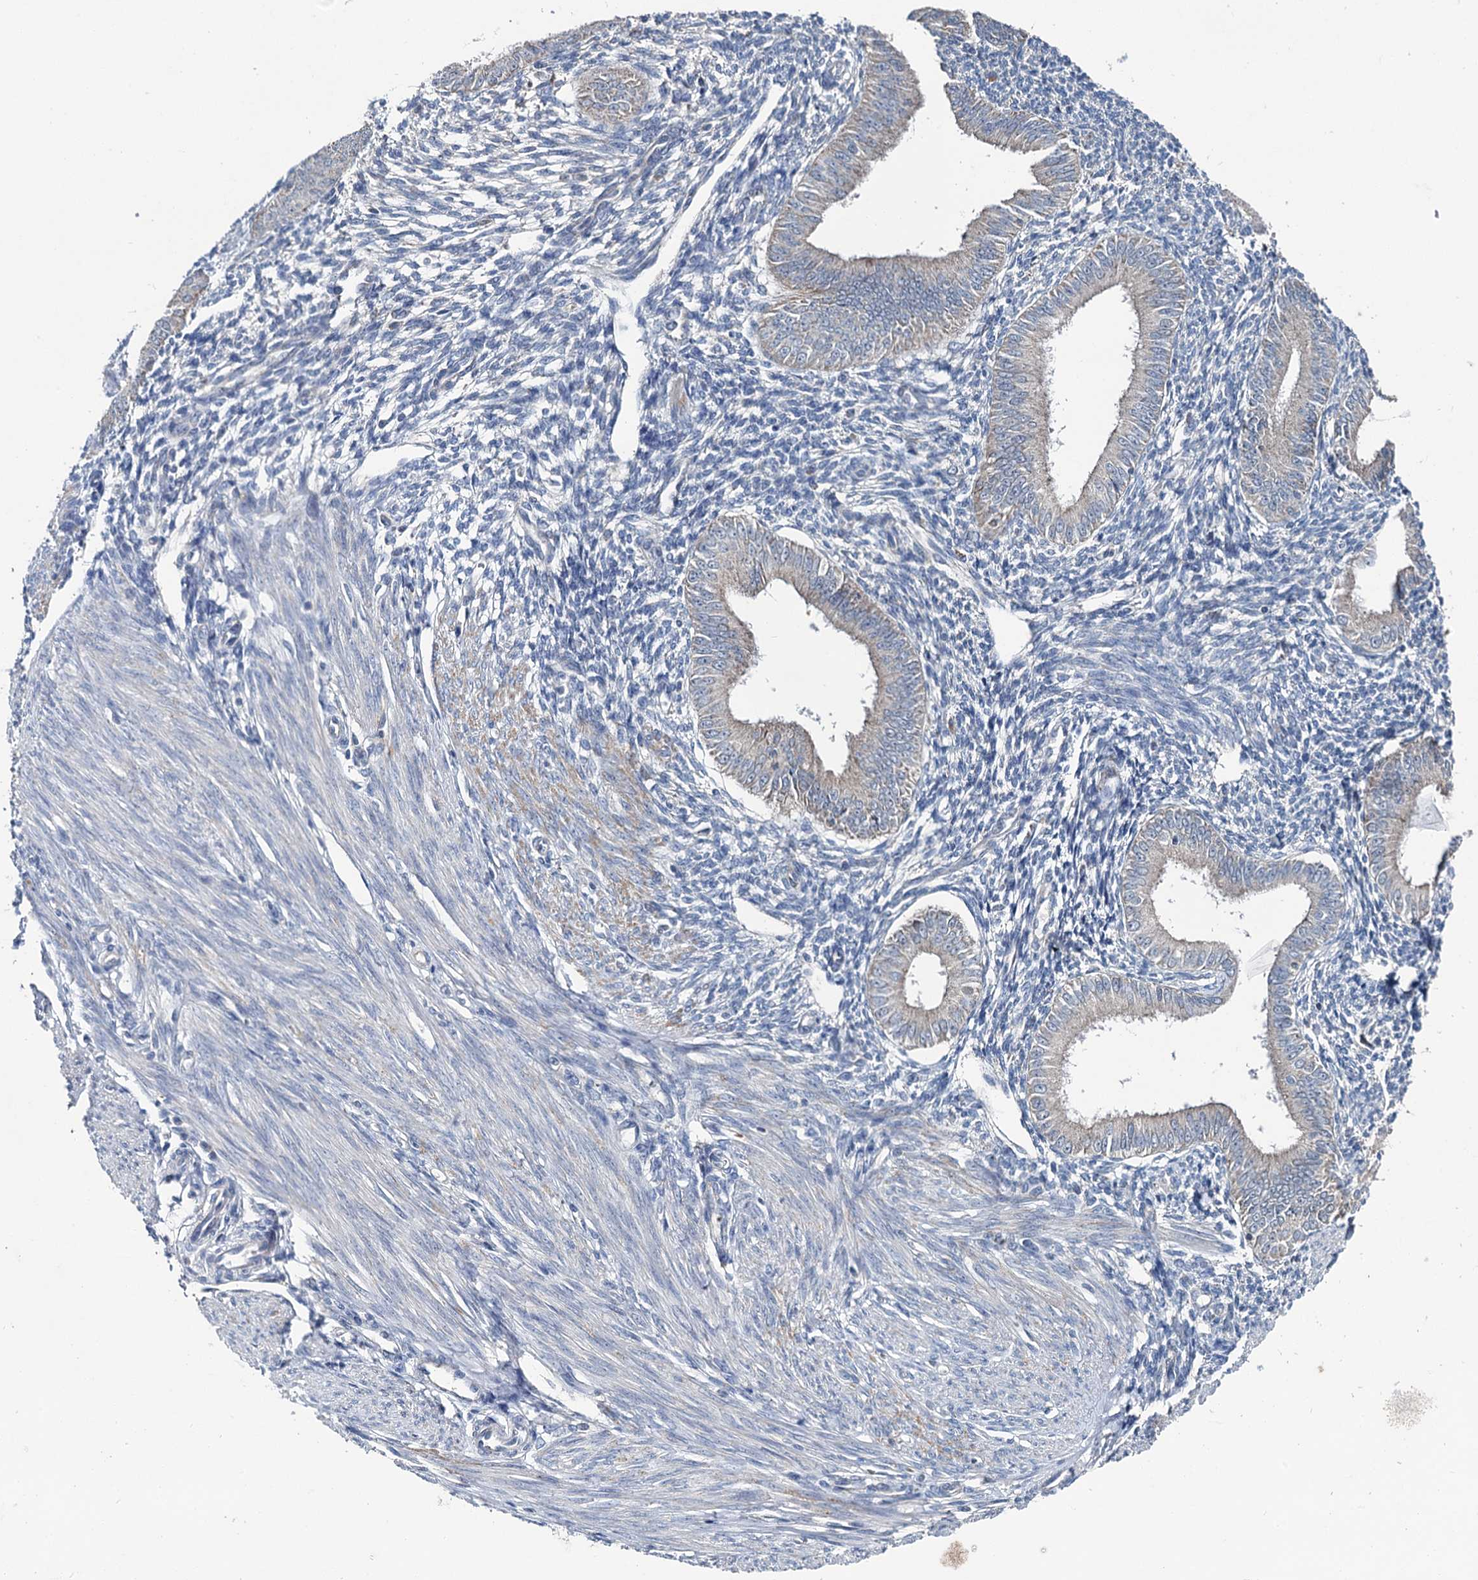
{"staining": {"intensity": "negative", "quantity": "none", "location": "none"}, "tissue": "endometrium", "cell_type": "Cells in endometrial stroma", "image_type": "normal", "snomed": [{"axis": "morphology", "description": "Normal tissue, NOS"}, {"axis": "topography", "description": "Uterus"}, {"axis": "topography", "description": "Endometrium"}], "caption": "Immunohistochemistry (IHC) of normal human endometrium displays no staining in cells in endometrial stroma. The staining was performed using DAB (3,3'-diaminobenzidine) to visualize the protein expression in brown, while the nuclei were stained in blue with hematoxylin (Magnification: 20x).", "gene": "METTL4", "patient": {"sex": "female", "age": 48}}